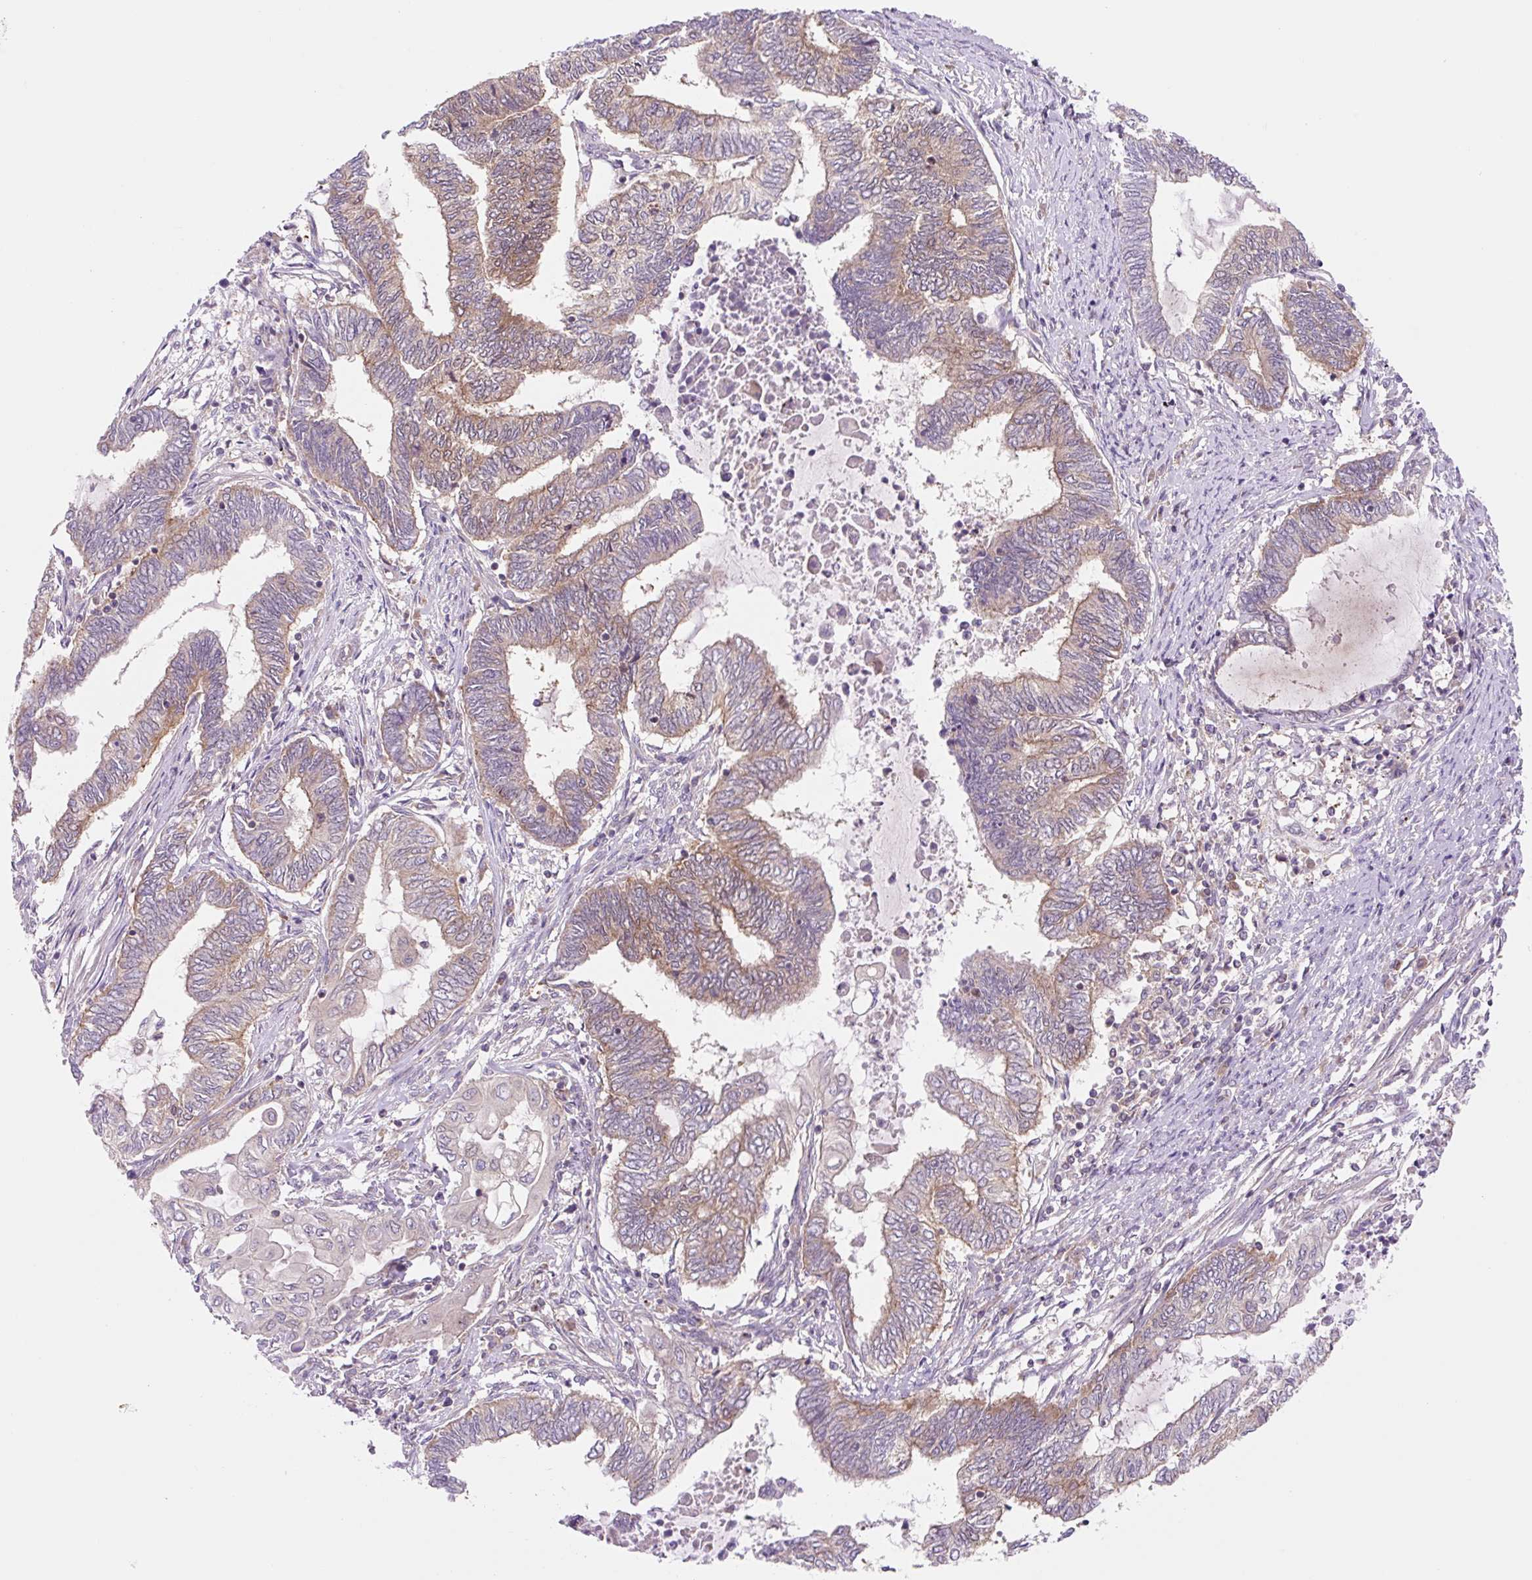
{"staining": {"intensity": "weak", "quantity": "25%-75%", "location": "cytoplasmic/membranous"}, "tissue": "endometrial cancer", "cell_type": "Tumor cells", "image_type": "cancer", "snomed": [{"axis": "morphology", "description": "Adenocarcinoma, NOS"}, {"axis": "topography", "description": "Uterus"}, {"axis": "topography", "description": "Endometrium"}], "caption": "Protein expression analysis of adenocarcinoma (endometrial) displays weak cytoplasmic/membranous staining in approximately 25%-75% of tumor cells.", "gene": "VPS4A", "patient": {"sex": "female", "age": 70}}